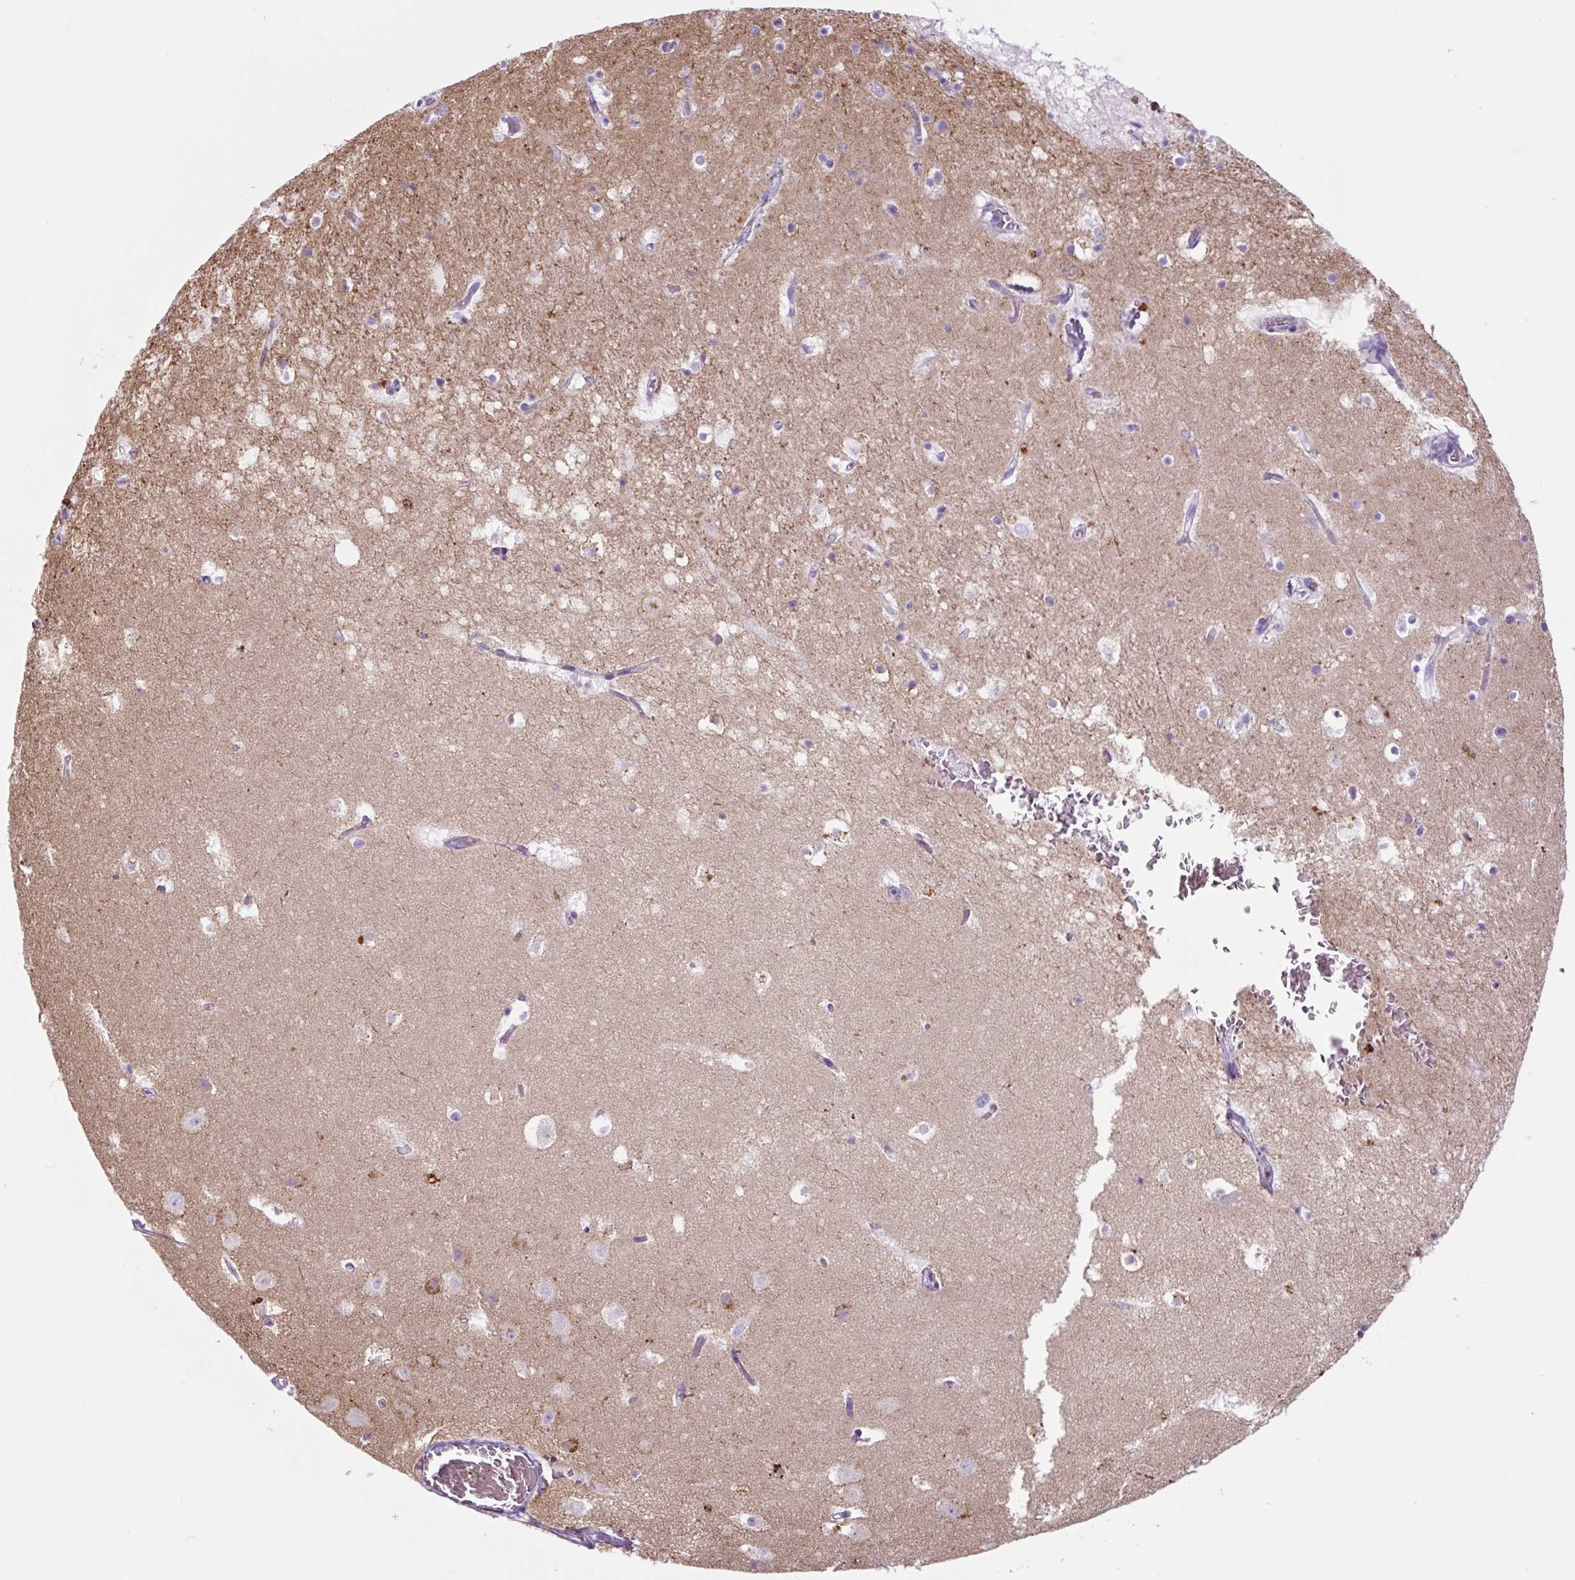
{"staining": {"intensity": "negative", "quantity": "none", "location": "none"}, "tissue": "hippocampus", "cell_type": "Glial cells", "image_type": "normal", "snomed": [{"axis": "morphology", "description": "Normal tissue, NOS"}, {"axis": "topography", "description": "Hippocampus"}], "caption": "Micrograph shows no protein staining in glial cells of unremarkable hippocampus. Nuclei are stained in blue.", "gene": "LCN10", "patient": {"sex": "female", "age": 52}}